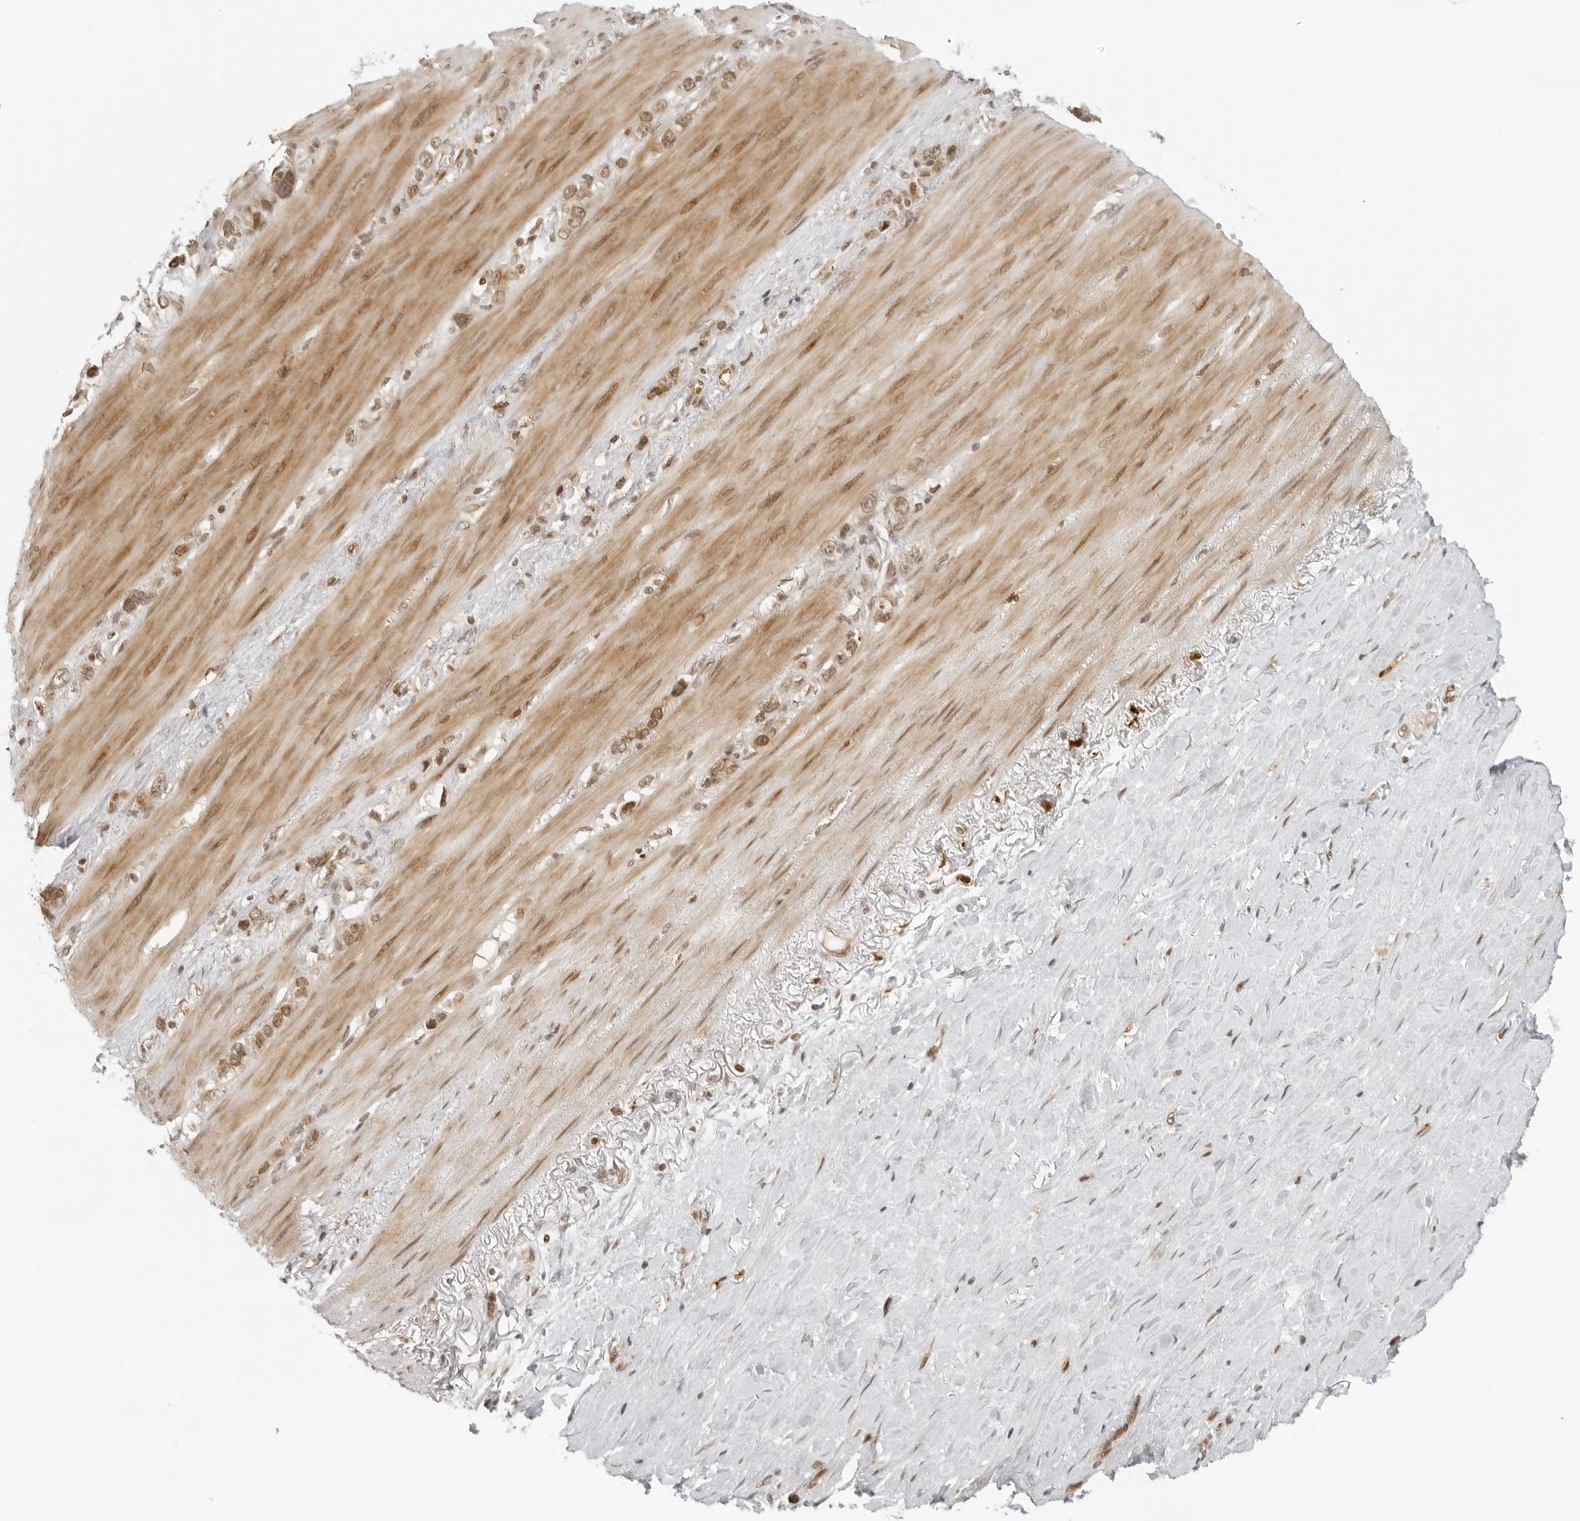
{"staining": {"intensity": "moderate", "quantity": ">75%", "location": "cytoplasmic/membranous,nuclear"}, "tissue": "stomach cancer", "cell_type": "Tumor cells", "image_type": "cancer", "snomed": [{"axis": "morphology", "description": "Normal tissue, NOS"}, {"axis": "morphology", "description": "Adenocarcinoma, NOS"}, {"axis": "morphology", "description": "Adenocarcinoma, High grade"}, {"axis": "topography", "description": "Stomach, upper"}, {"axis": "topography", "description": "Stomach"}], "caption": "A histopathology image of adenocarcinoma (stomach) stained for a protein reveals moderate cytoplasmic/membranous and nuclear brown staining in tumor cells.", "gene": "ZNF407", "patient": {"sex": "female", "age": 65}}